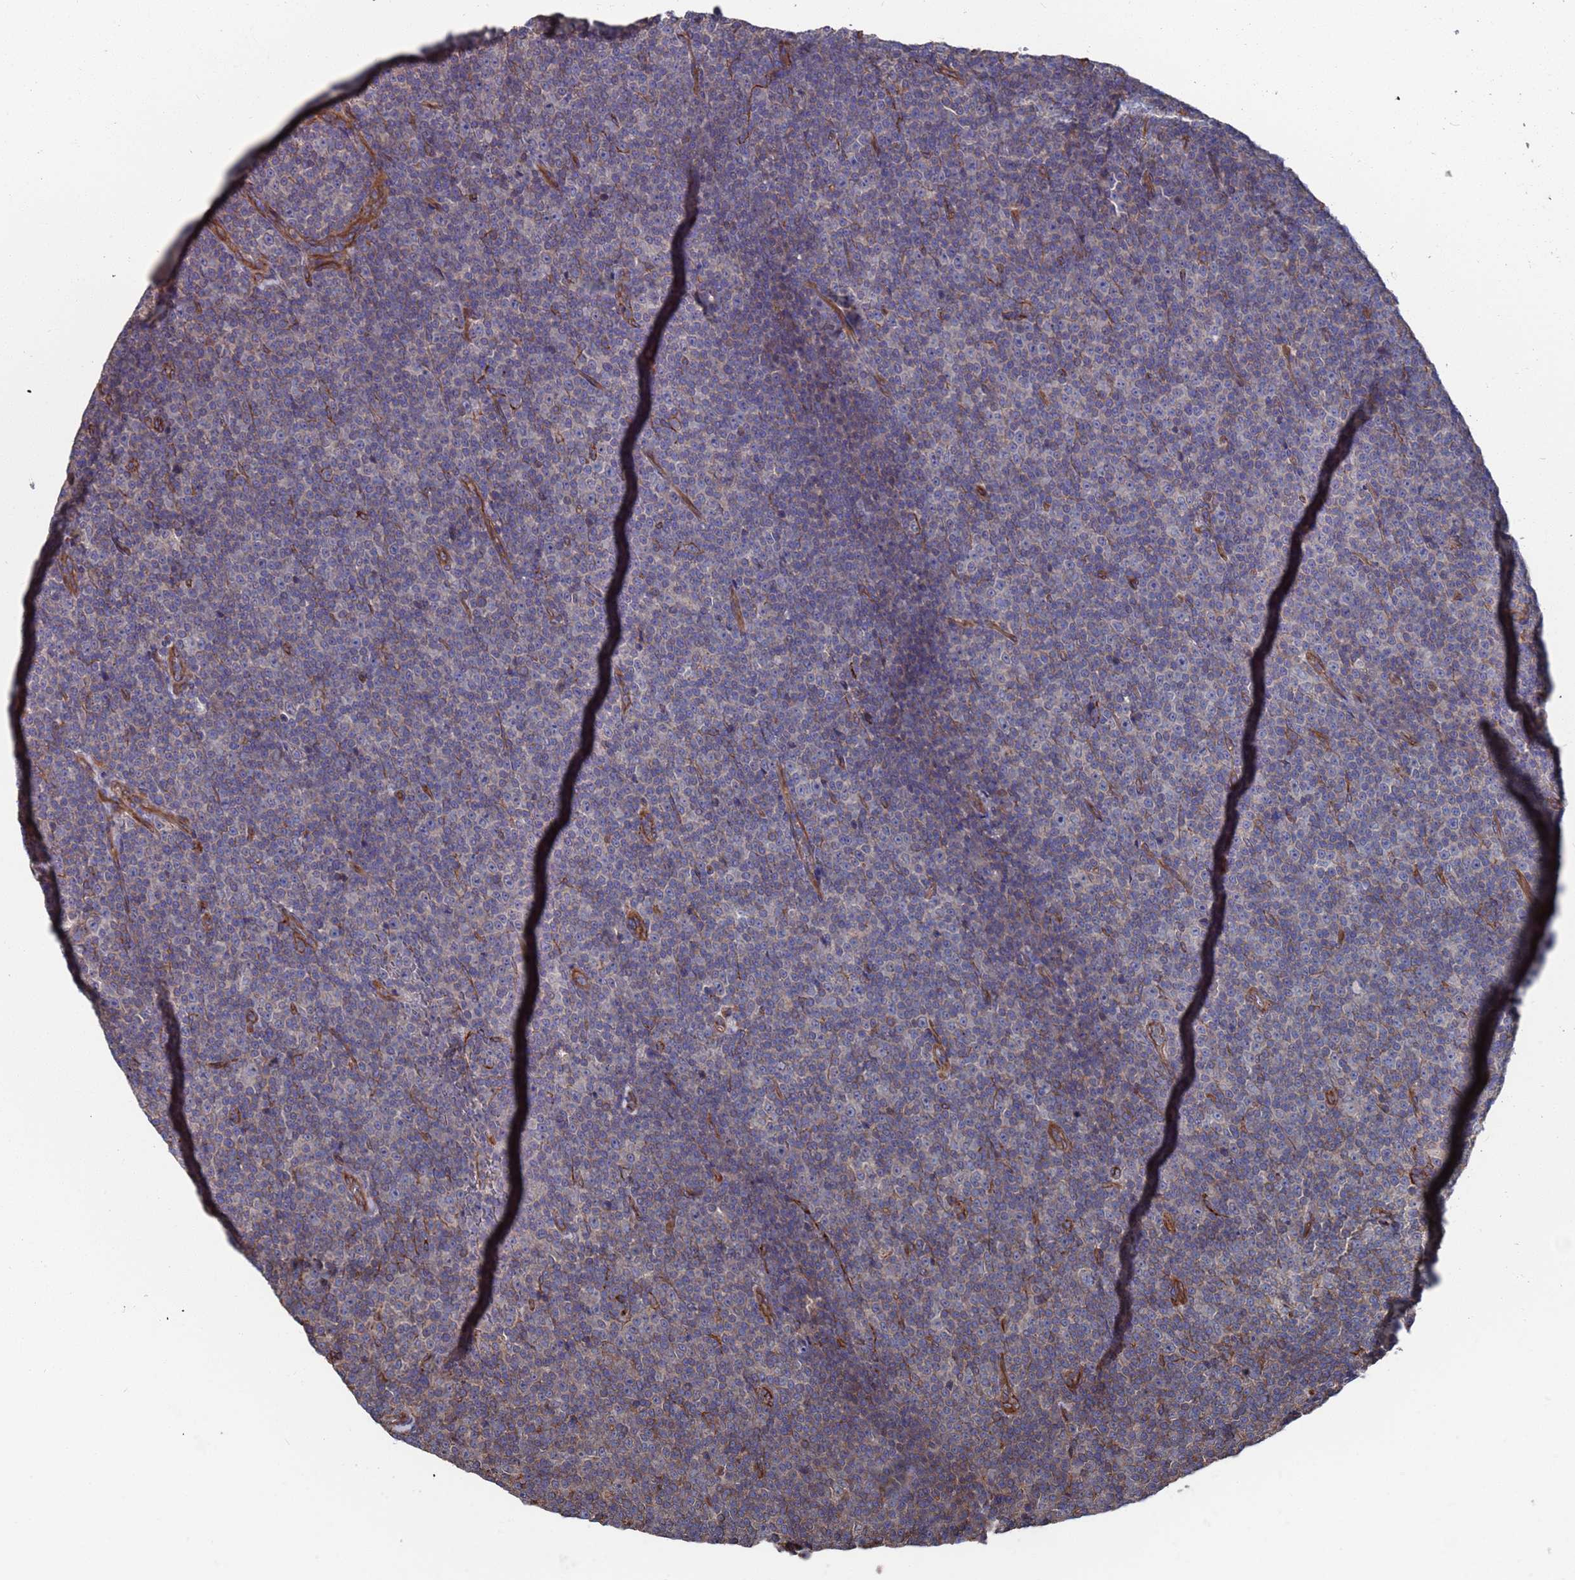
{"staining": {"intensity": "negative", "quantity": "none", "location": "none"}, "tissue": "lymphoma", "cell_type": "Tumor cells", "image_type": "cancer", "snomed": [{"axis": "morphology", "description": "Malignant lymphoma, non-Hodgkin's type, Low grade"}, {"axis": "topography", "description": "Lymph node"}], "caption": "Malignant lymphoma, non-Hodgkin's type (low-grade) was stained to show a protein in brown. There is no significant expression in tumor cells.", "gene": "NDUFAF6", "patient": {"sex": "female", "age": 67}}